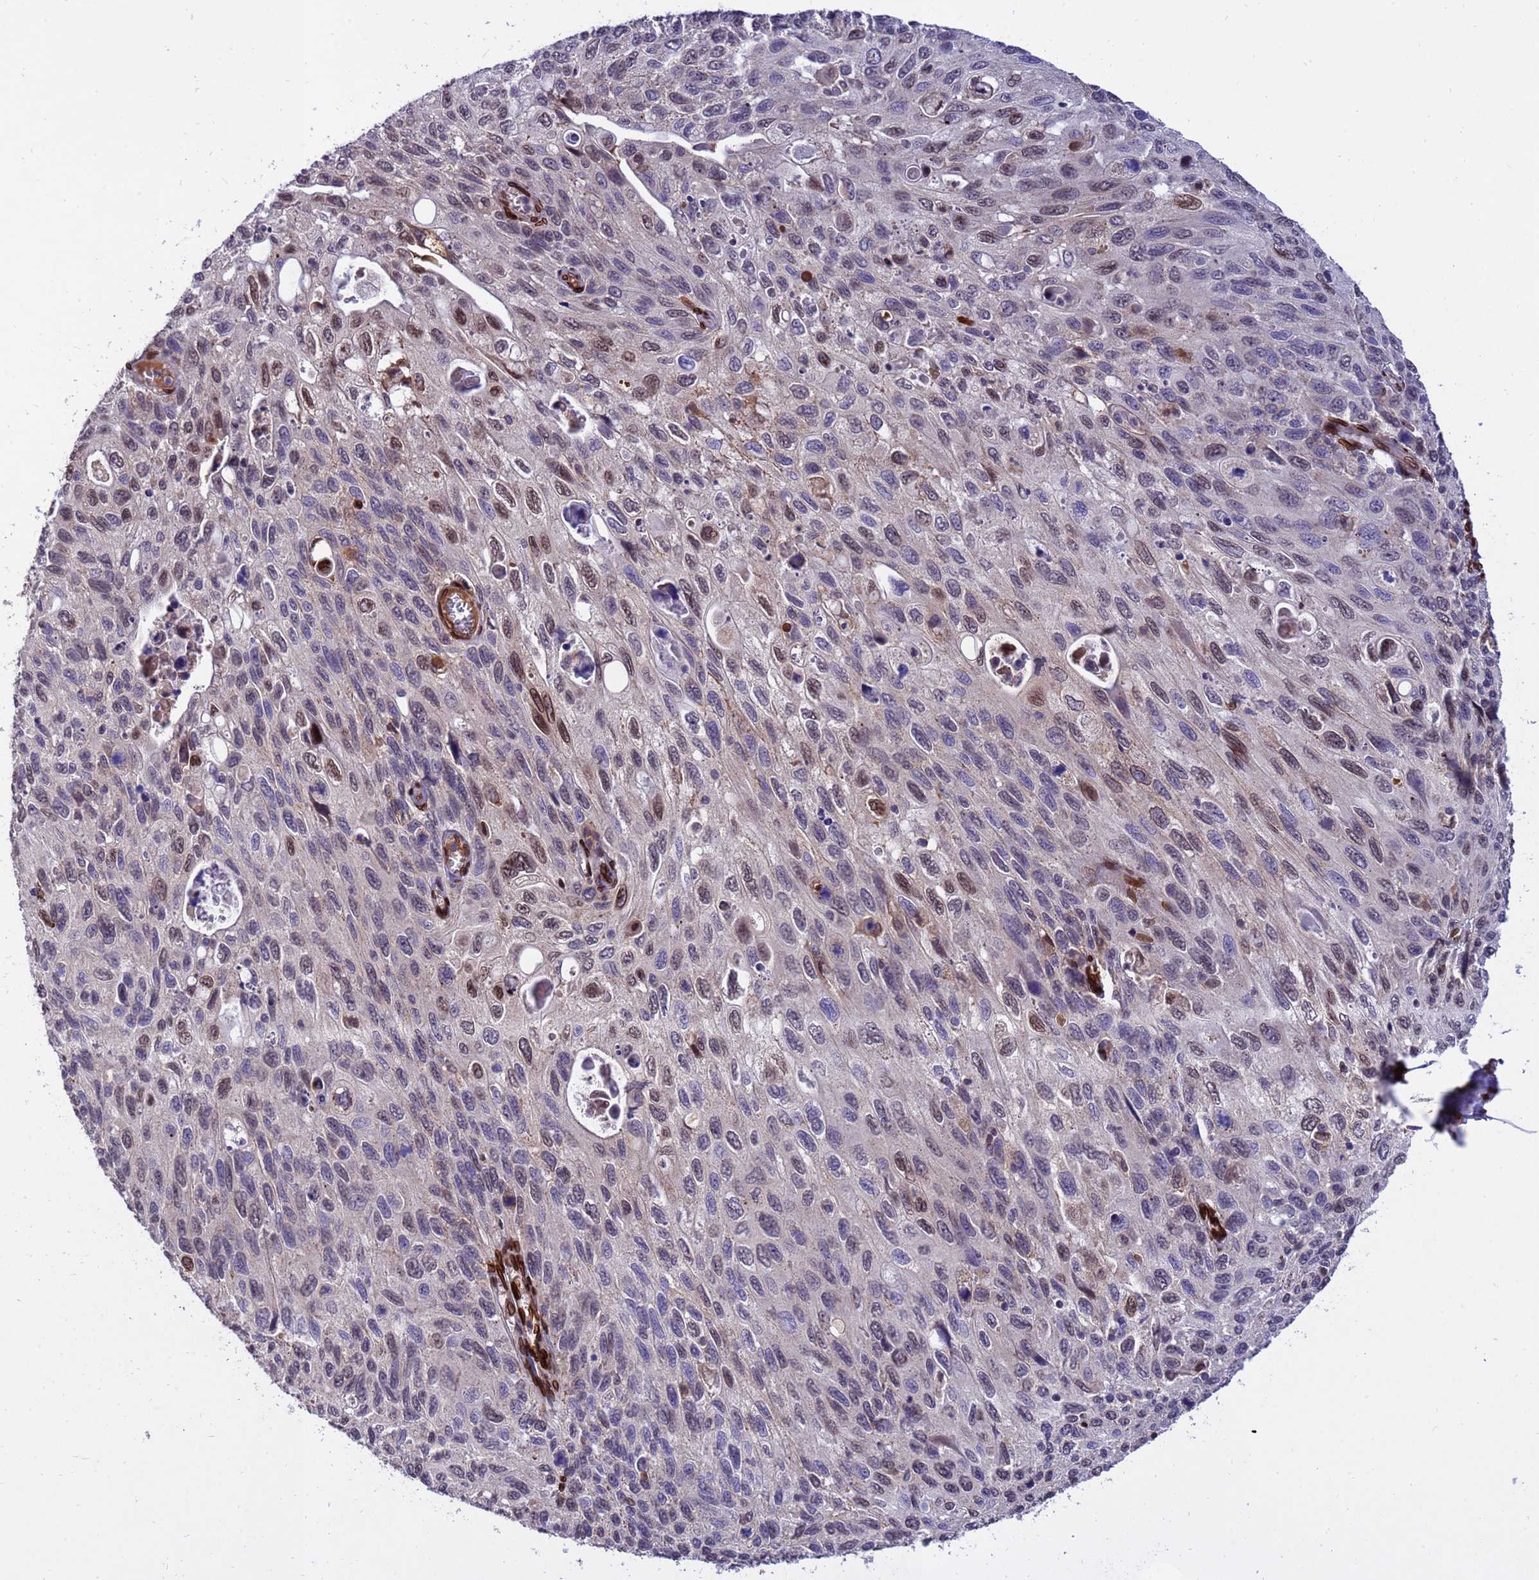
{"staining": {"intensity": "moderate", "quantity": "<25%", "location": "cytoplasmic/membranous,nuclear"}, "tissue": "cervical cancer", "cell_type": "Tumor cells", "image_type": "cancer", "snomed": [{"axis": "morphology", "description": "Squamous cell carcinoma, NOS"}, {"axis": "topography", "description": "Cervix"}], "caption": "IHC (DAB) staining of human cervical cancer shows moderate cytoplasmic/membranous and nuclear protein expression in about <25% of tumor cells. (DAB IHC with brightfield microscopy, high magnification).", "gene": "GPR135", "patient": {"sex": "female", "age": 70}}